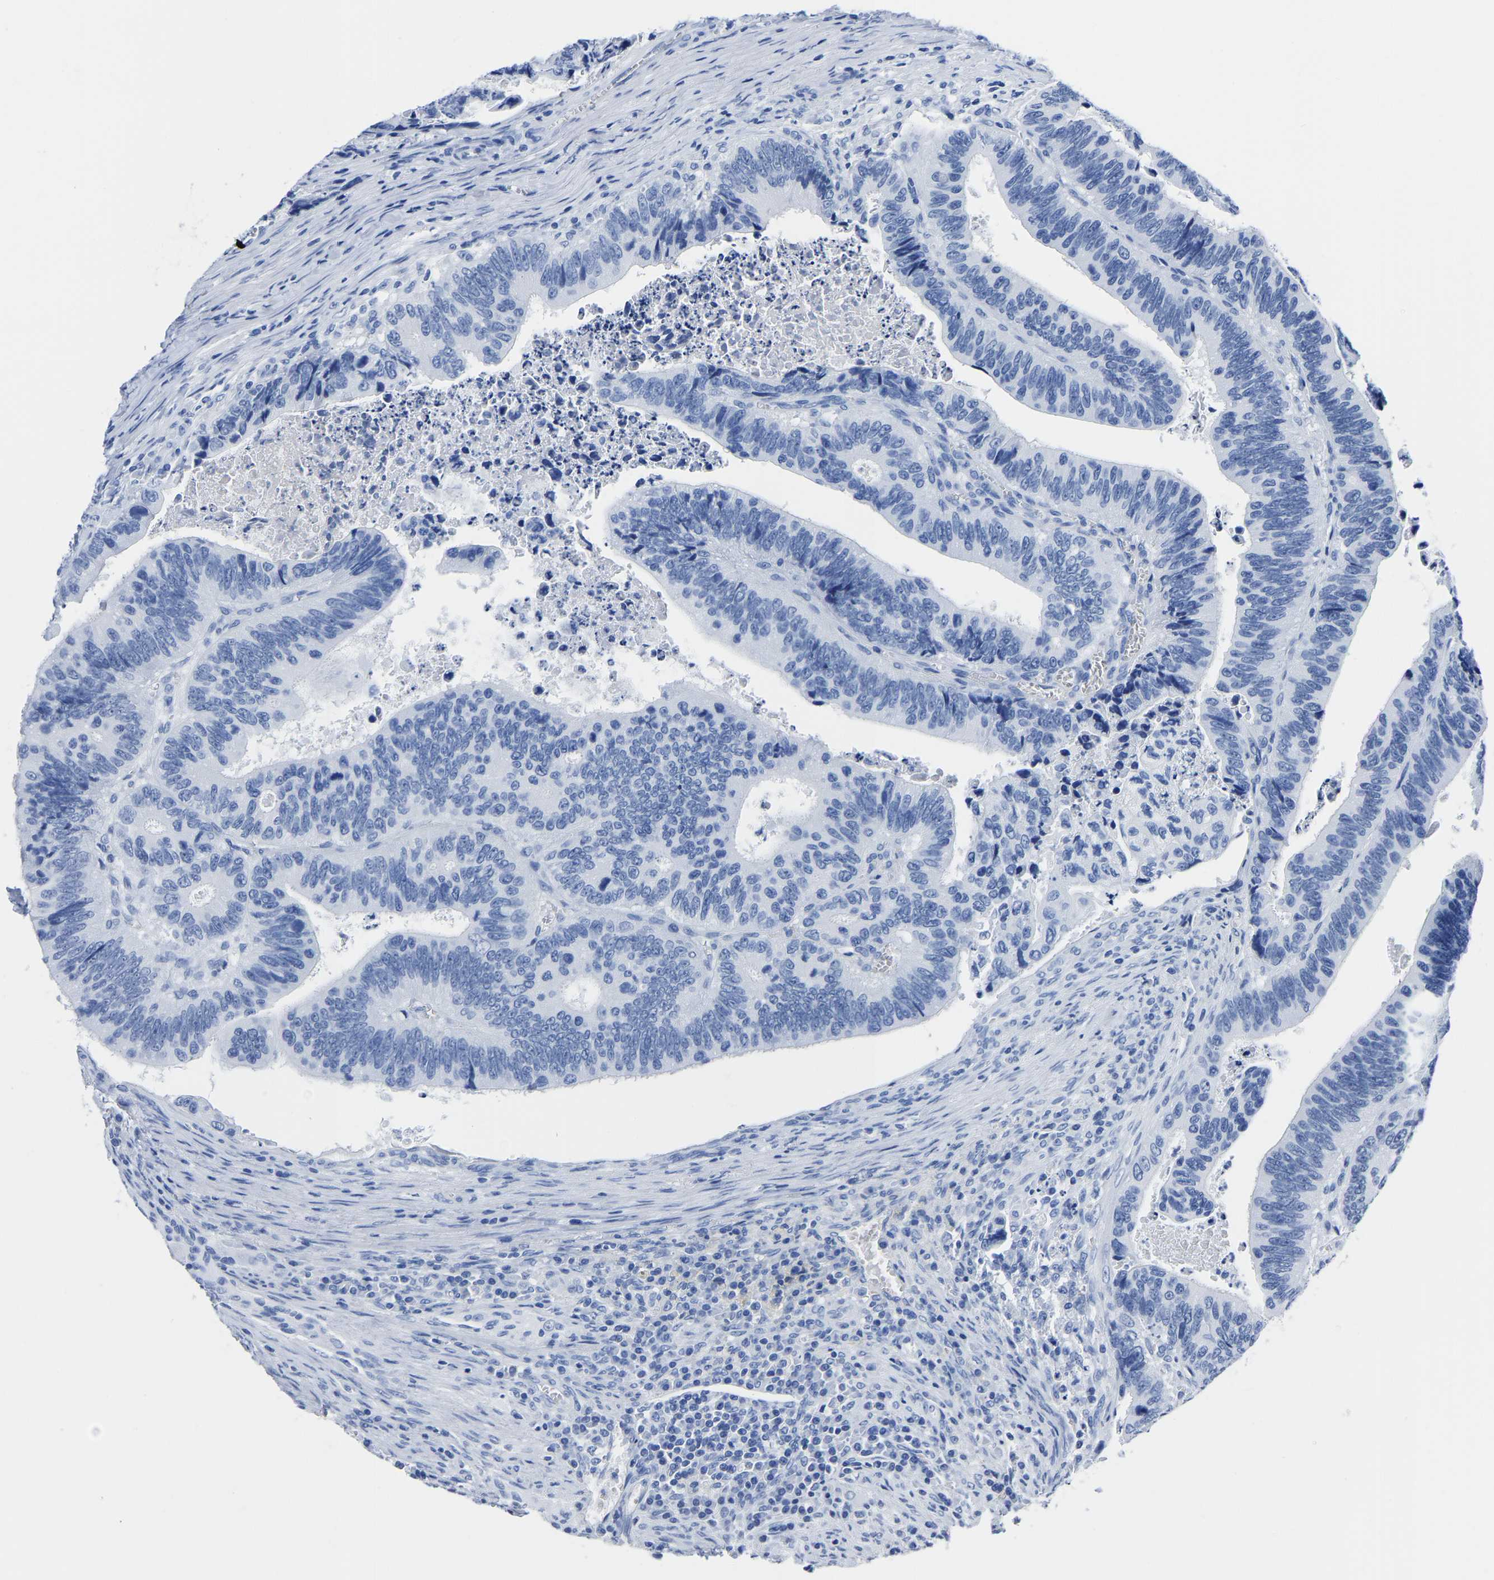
{"staining": {"intensity": "negative", "quantity": "none", "location": "none"}, "tissue": "colorectal cancer", "cell_type": "Tumor cells", "image_type": "cancer", "snomed": [{"axis": "morphology", "description": "Inflammation, NOS"}, {"axis": "morphology", "description": "Adenocarcinoma, NOS"}, {"axis": "topography", "description": "Colon"}], "caption": "Protein analysis of colorectal cancer (adenocarcinoma) exhibits no significant staining in tumor cells. (DAB immunohistochemistry with hematoxylin counter stain).", "gene": "IMPG2", "patient": {"sex": "male", "age": 72}}